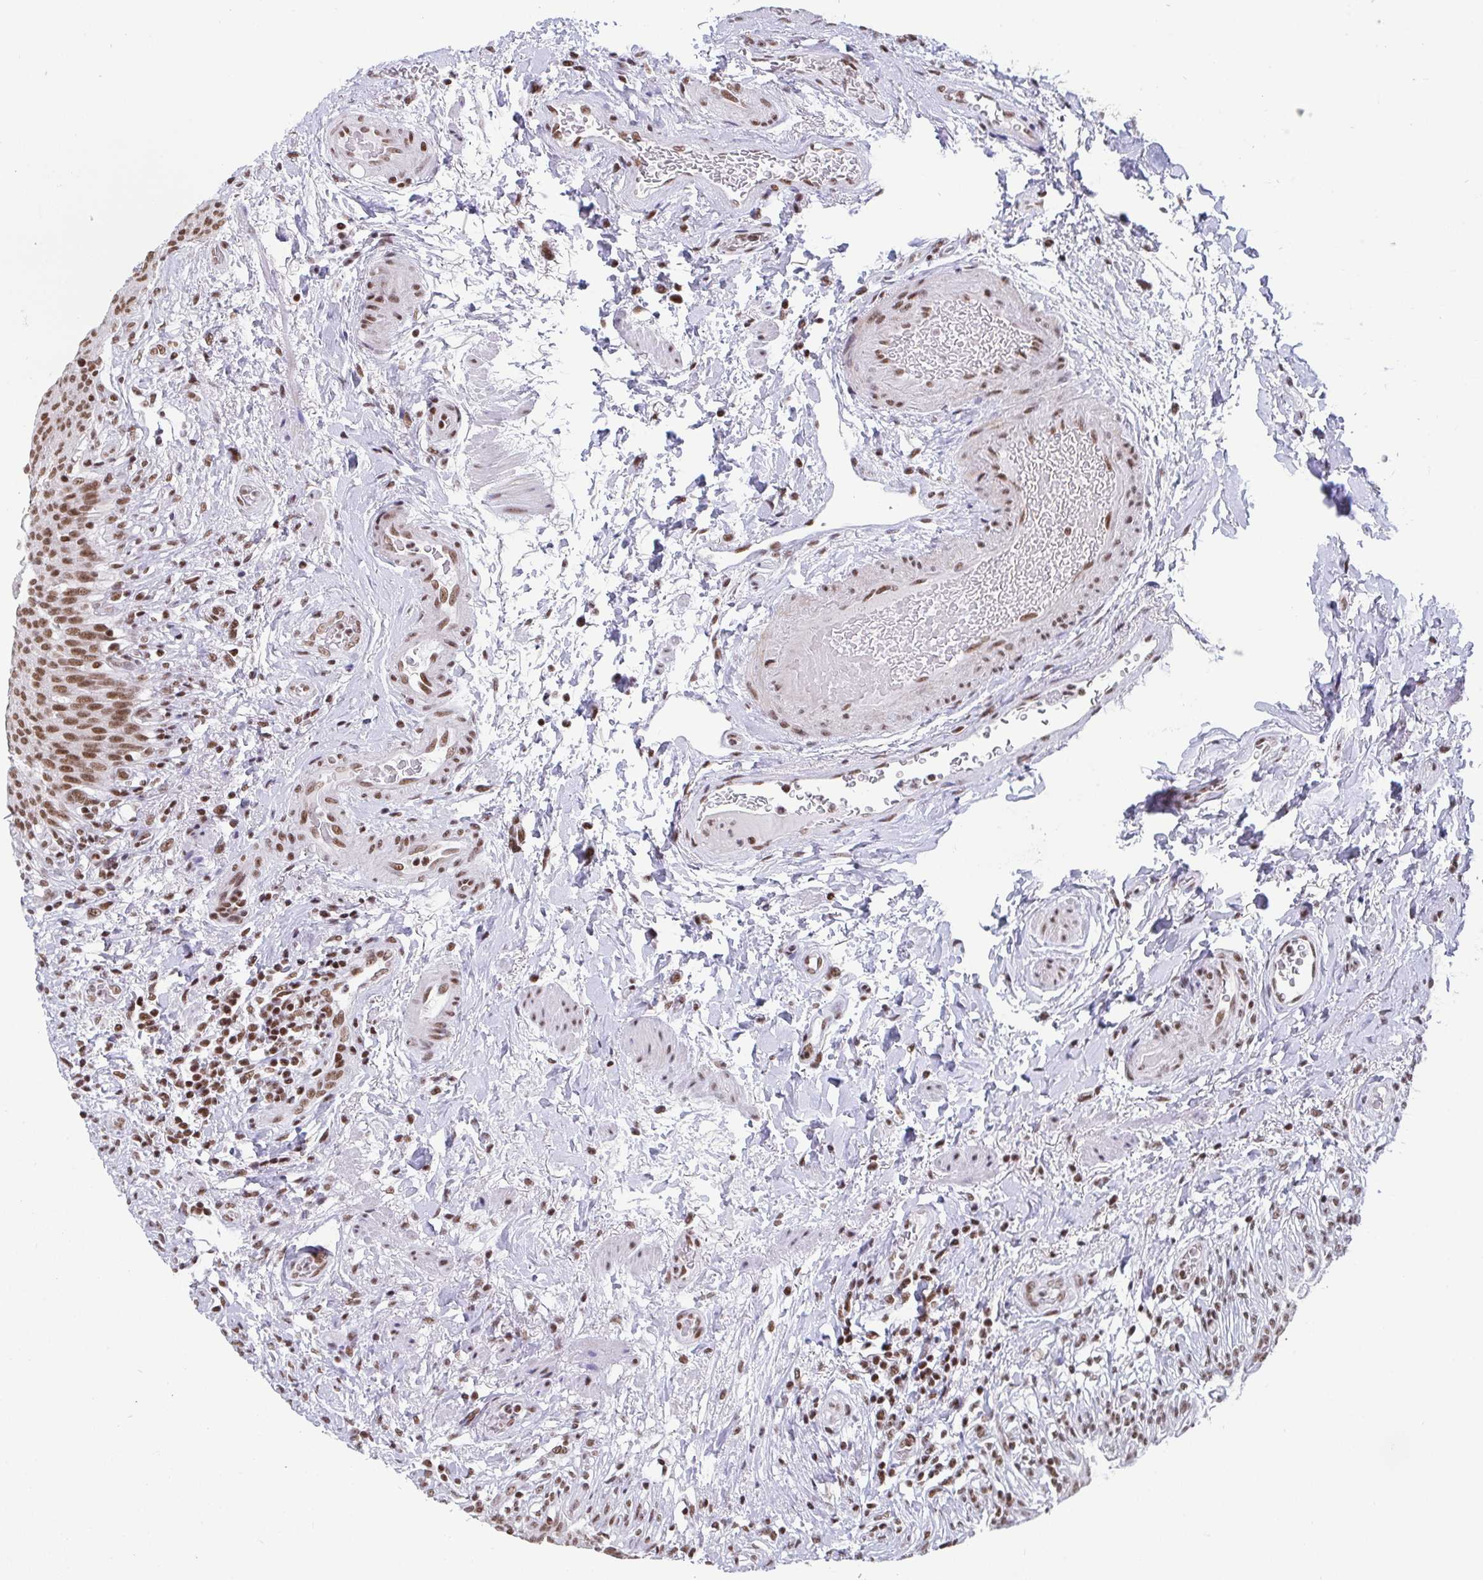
{"staining": {"intensity": "moderate", "quantity": ">75%", "location": "nuclear"}, "tissue": "urinary bladder", "cell_type": "Urothelial cells", "image_type": "normal", "snomed": [{"axis": "morphology", "description": "Normal tissue, NOS"}, {"axis": "topography", "description": "Urinary bladder"}, {"axis": "topography", "description": "Peripheral nerve tissue"}], "caption": "A high-resolution photomicrograph shows immunohistochemistry (IHC) staining of normal urinary bladder, which exhibits moderate nuclear staining in about >75% of urothelial cells.", "gene": "CTCF", "patient": {"sex": "female", "age": 60}}